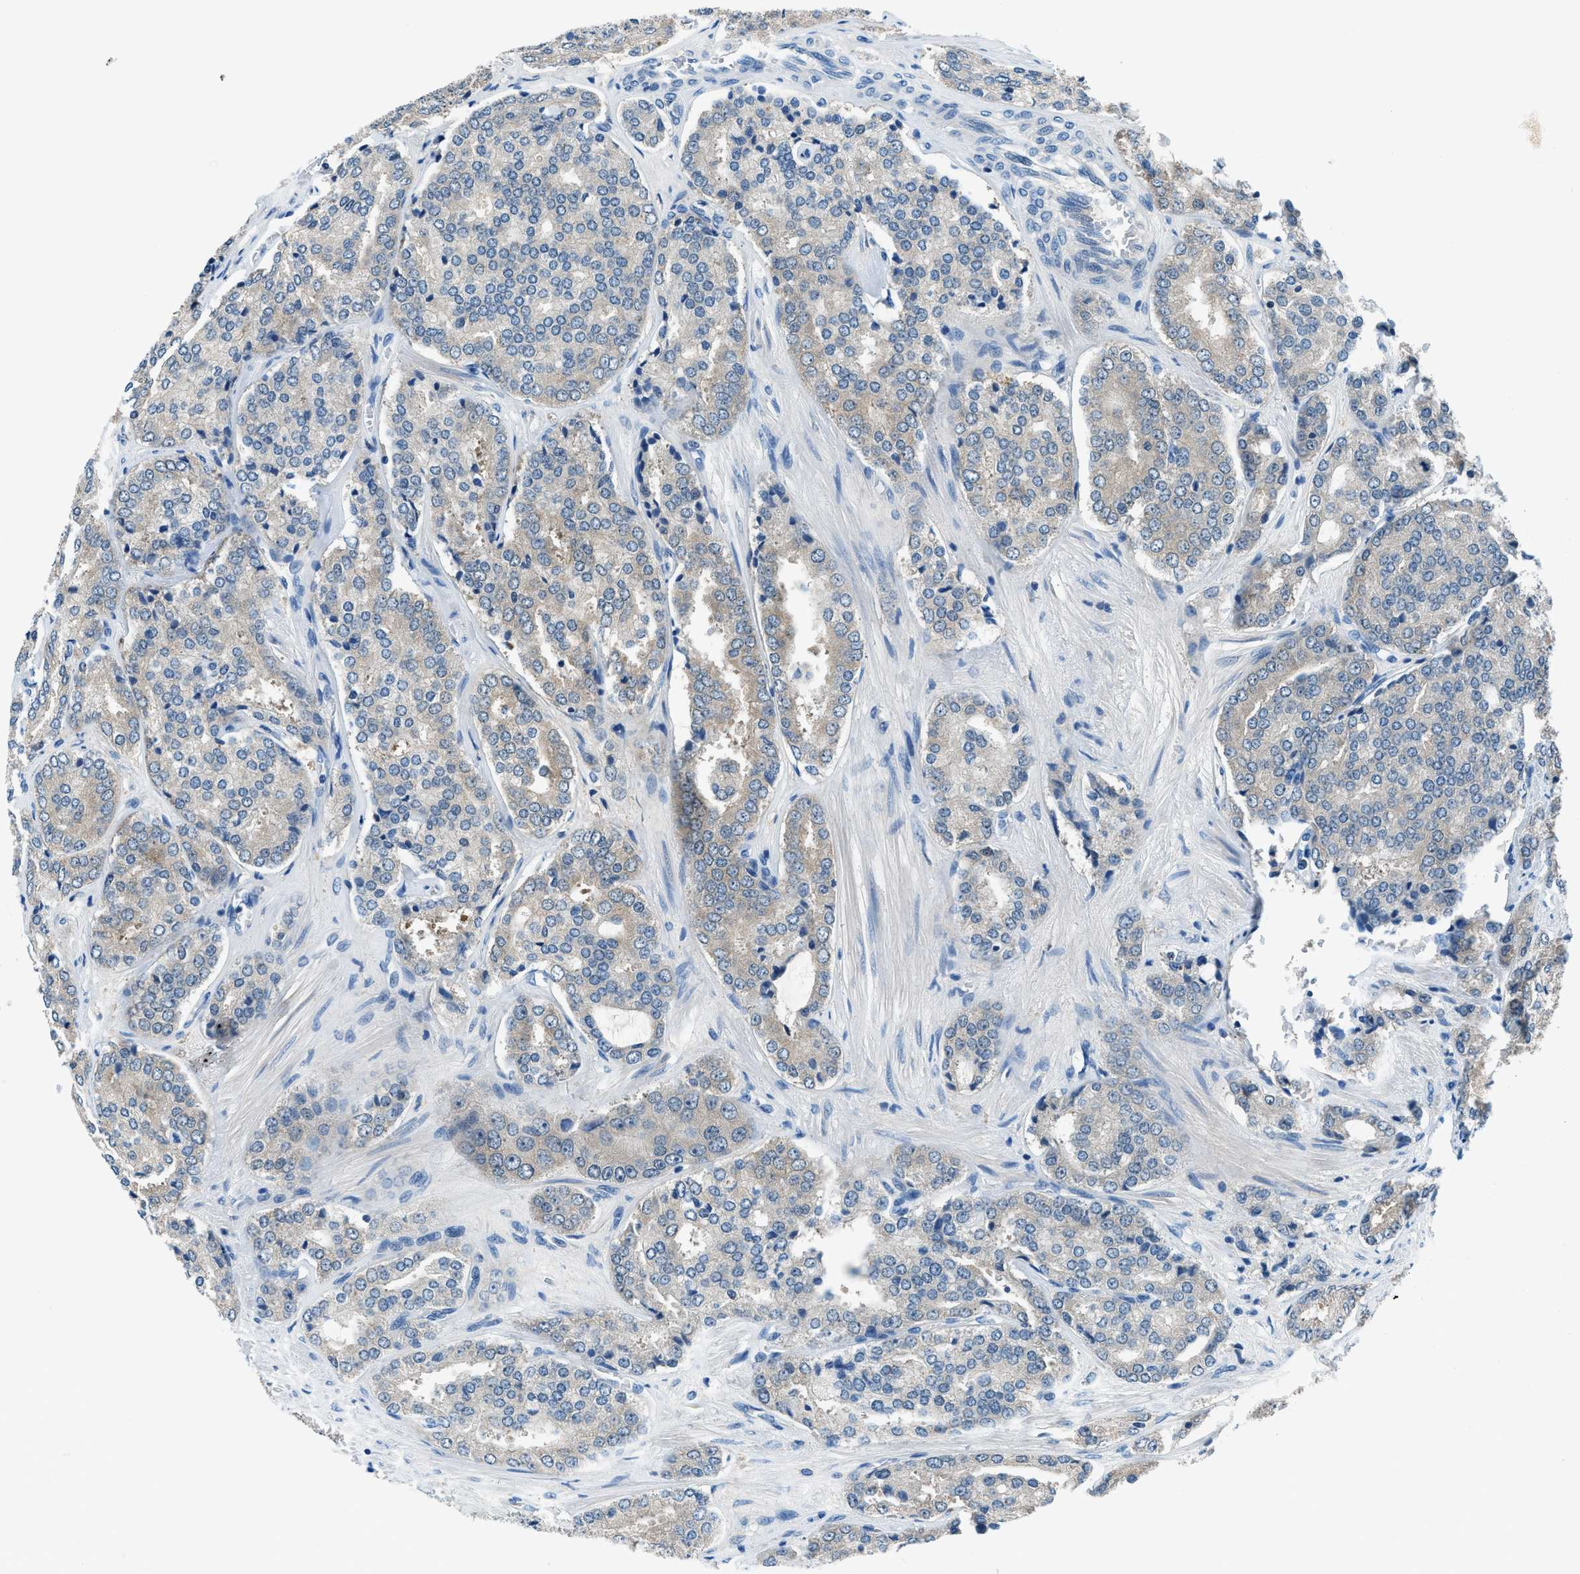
{"staining": {"intensity": "negative", "quantity": "none", "location": "none"}, "tissue": "prostate cancer", "cell_type": "Tumor cells", "image_type": "cancer", "snomed": [{"axis": "morphology", "description": "Adenocarcinoma, High grade"}, {"axis": "topography", "description": "Prostate"}], "caption": "DAB (3,3'-diaminobenzidine) immunohistochemical staining of prostate cancer (high-grade adenocarcinoma) demonstrates no significant positivity in tumor cells.", "gene": "ACP1", "patient": {"sex": "male", "age": 65}}